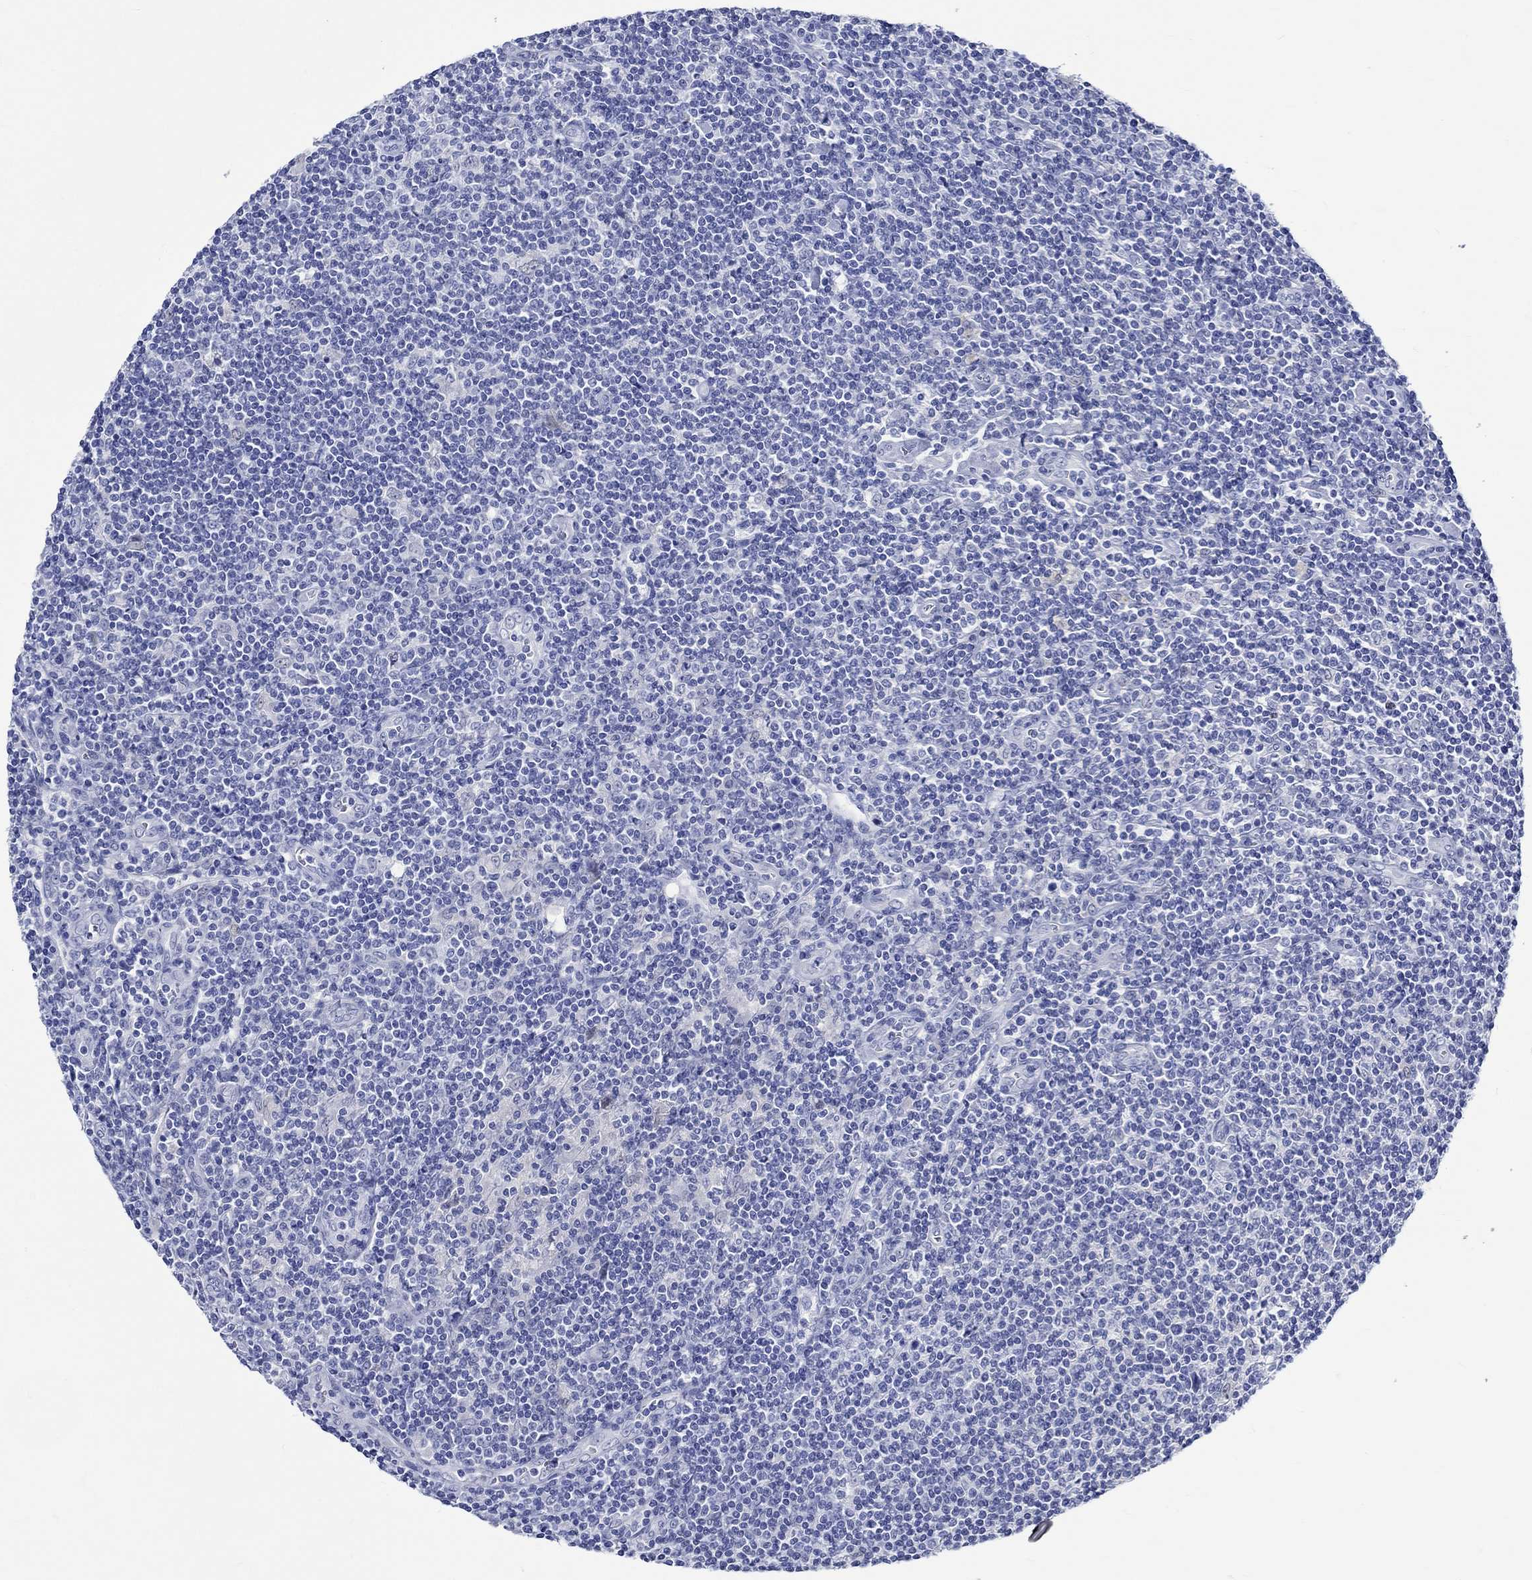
{"staining": {"intensity": "negative", "quantity": "none", "location": "none"}, "tissue": "lymphoma", "cell_type": "Tumor cells", "image_type": "cancer", "snomed": [{"axis": "morphology", "description": "Hodgkin's disease, NOS"}, {"axis": "topography", "description": "Lymph node"}], "caption": "There is no significant expression in tumor cells of Hodgkin's disease. Brightfield microscopy of immunohistochemistry (IHC) stained with DAB (3,3'-diaminobenzidine) (brown) and hematoxylin (blue), captured at high magnification.", "gene": "KLHL35", "patient": {"sex": "male", "age": 40}}